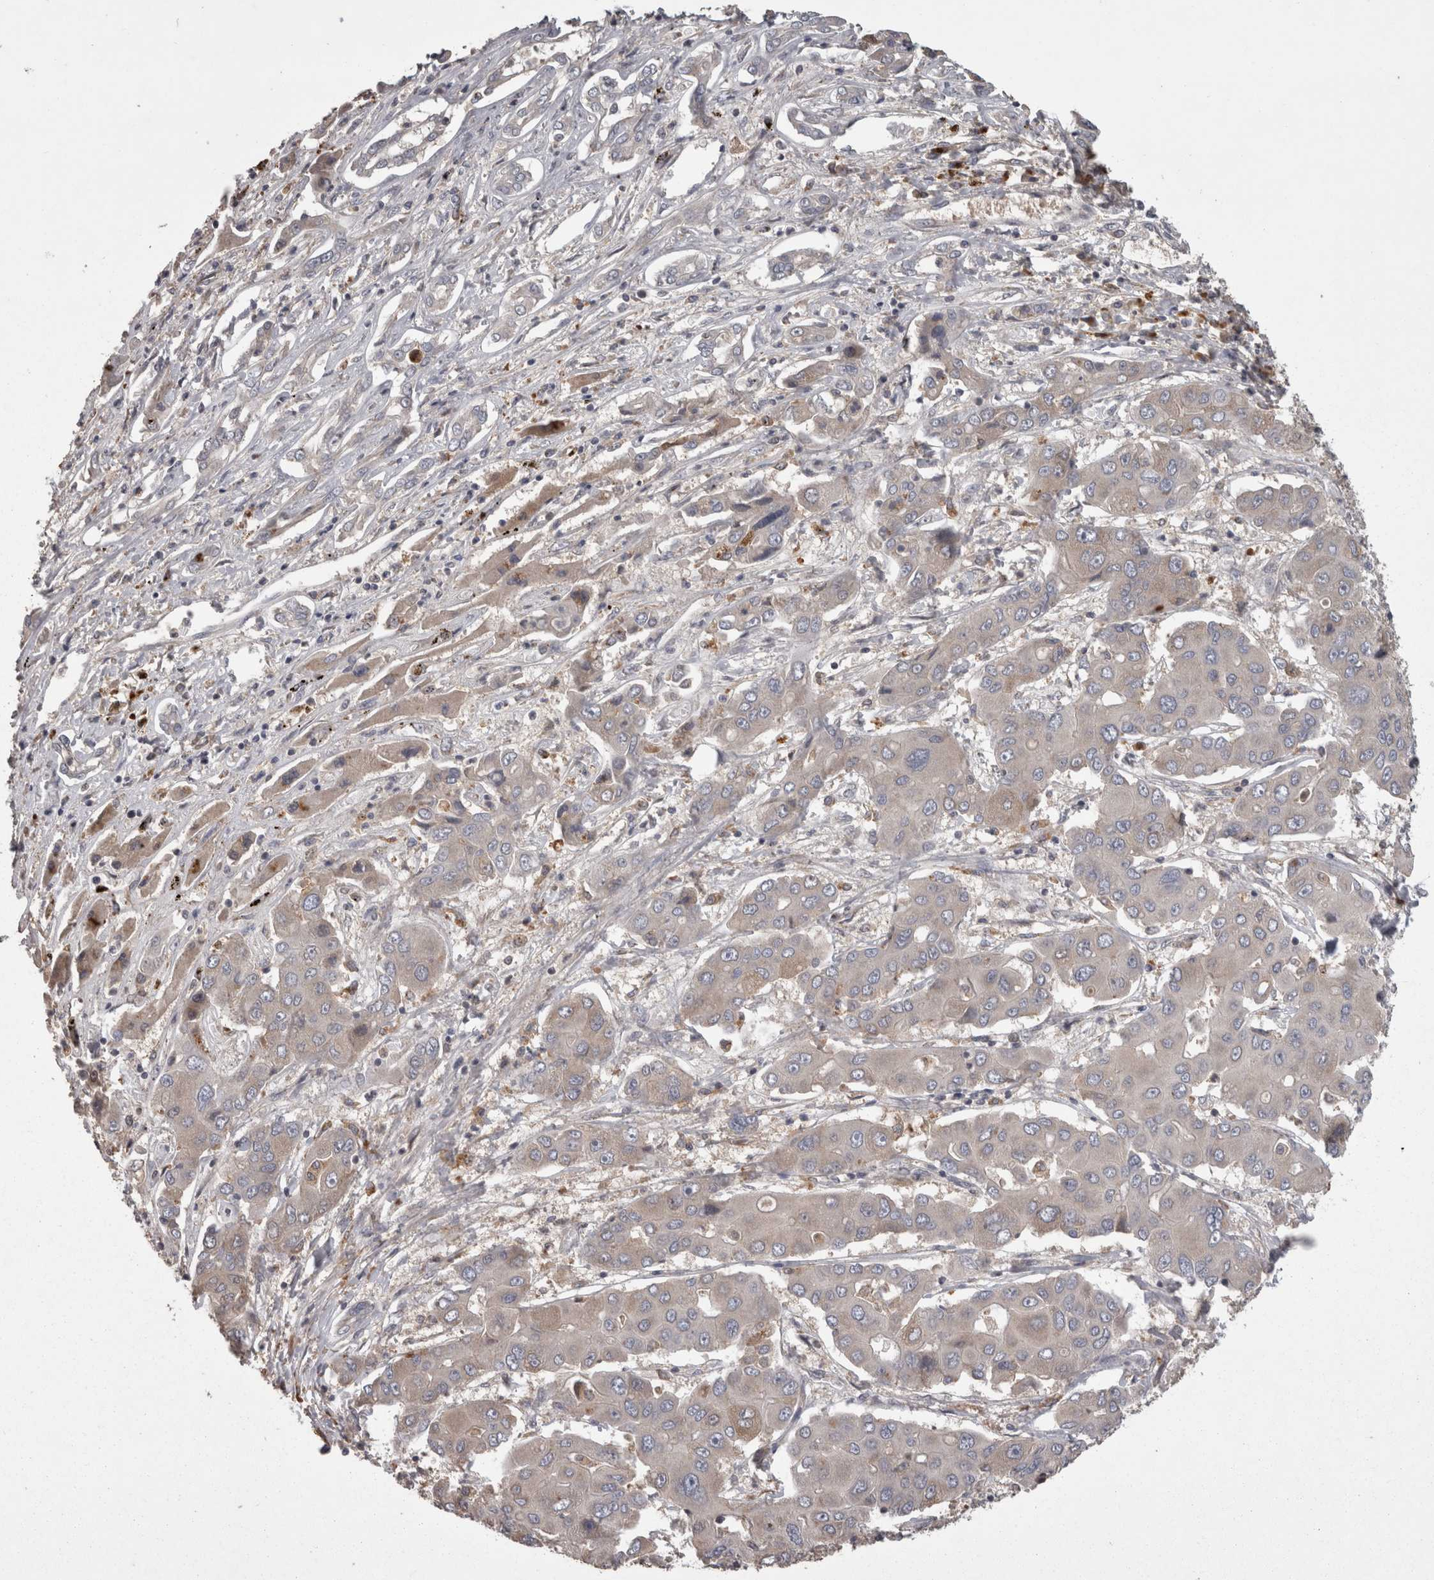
{"staining": {"intensity": "negative", "quantity": "none", "location": "none"}, "tissue": "liver cancer", "cell_type": "Tumor cells", "image_type": "cancer", "snomed": [{"axis": "morphology", "description": "Cholangiocarcinoma"}, {"axis": "topography", "description": "Liver"}], "caption": "Human liver cancer (cholangiocarcinoma) stained for a protein using immunohistochemistry (IHC) shows no positivity in tumor cells.", "gene": "PCM1", "patient": {"sex": "male", "age": 67}}